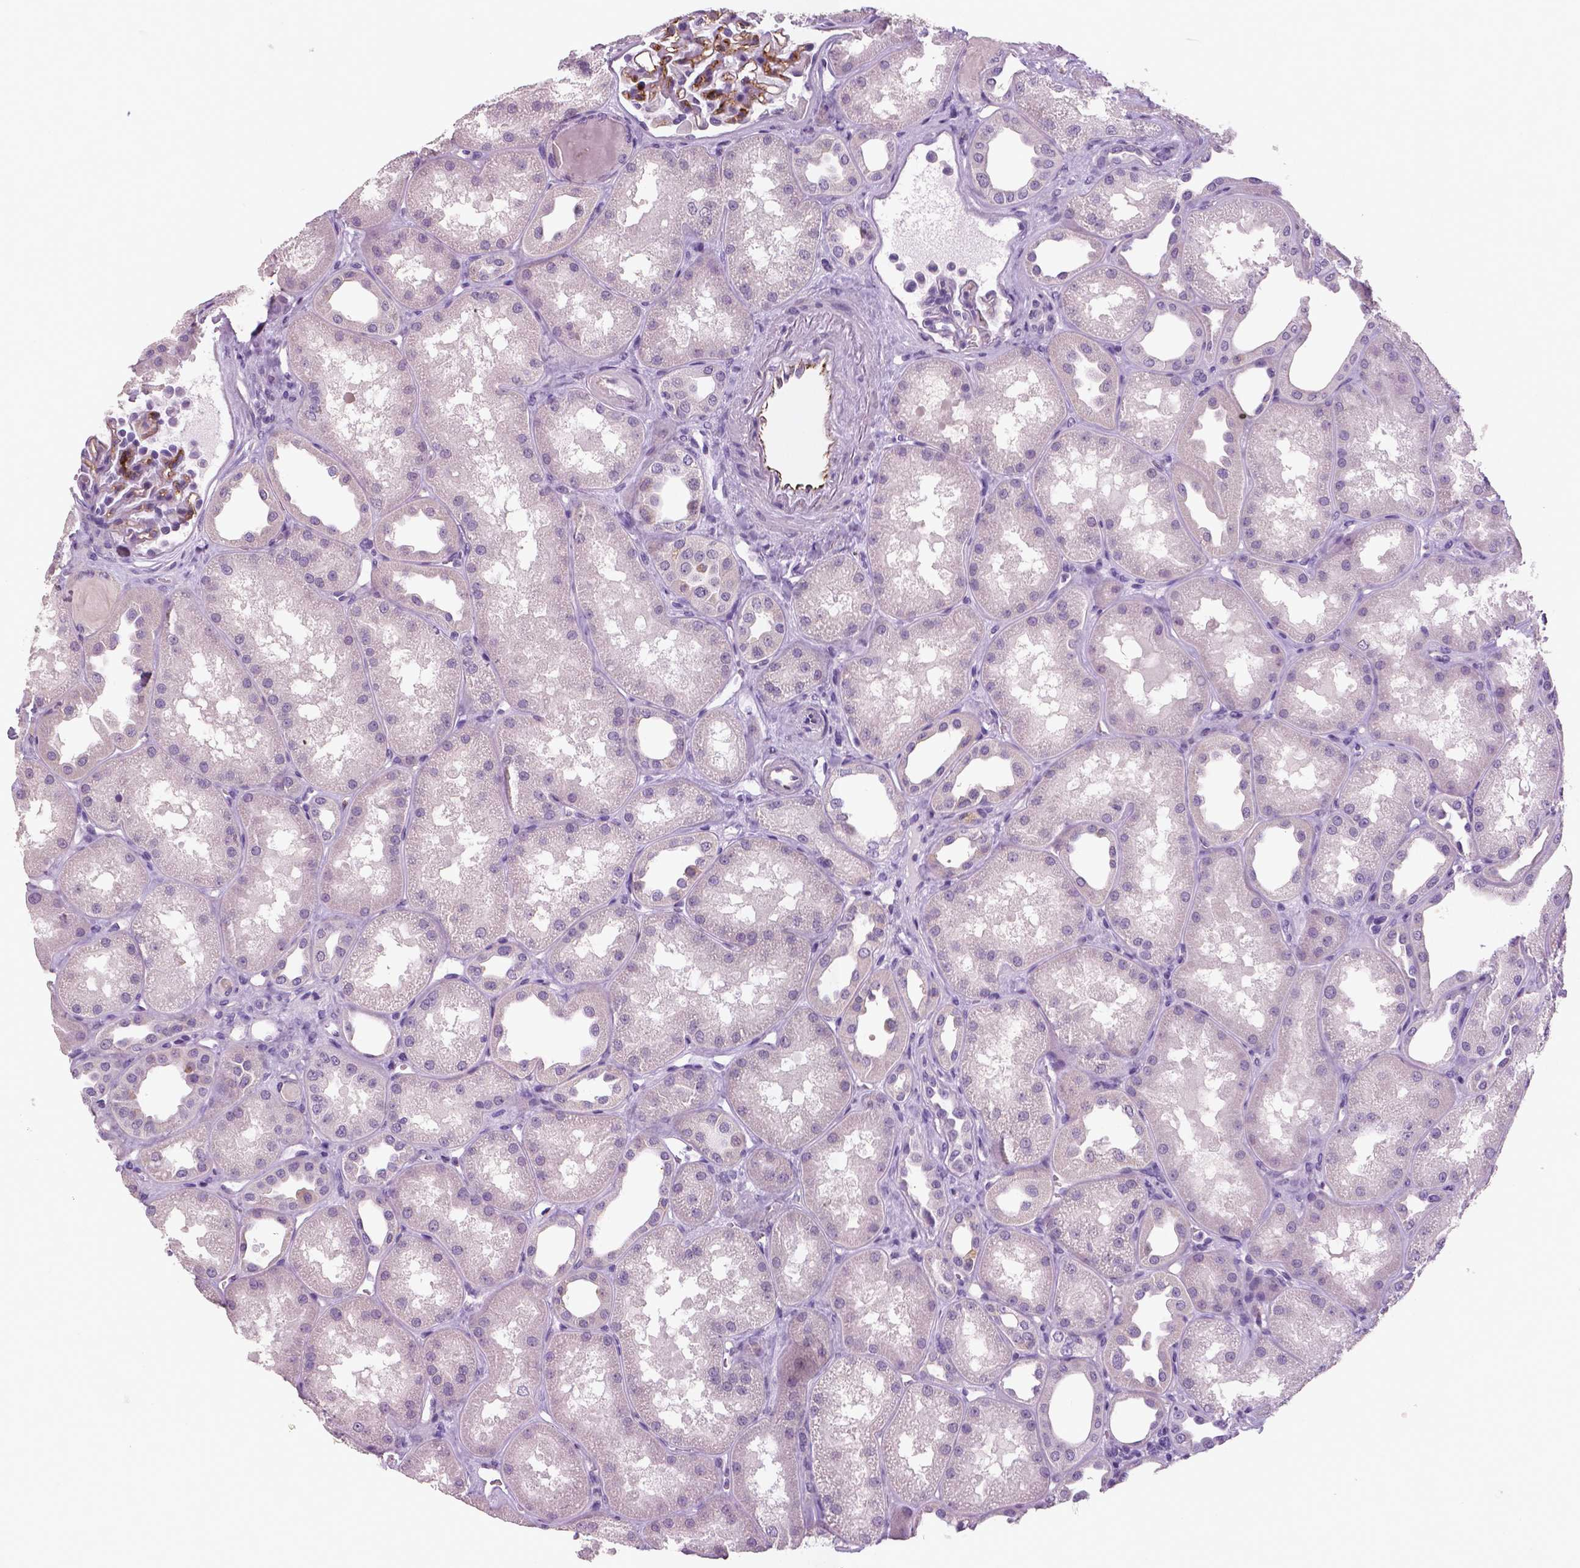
{"staining": {"intensity": "negative", "quantity": "none", "location": "none"}, "tissue": "kidney", "cell_type": "Cells in glomeruli", "image_type": "normal", "snomed": [{"axis": "morphology", "description": "Normal tissue, NOS"}, {"axis": "topography", "description": "Kidney"}], "caption": "This histopathology image is of normal kidney stained with immunohistochemistry (IHC) to label a protein in brown with the nuclei are counter-stained blue. There is no positivity in cells in glomeruli. The staining was performed using DAB to visualize the protein expression in brown, while the nuclei were stained in blue with hematoxylin (Magnification: 20x).", "gene": "TSPAN7", "patient": {"sex": "male", "age": 61}}